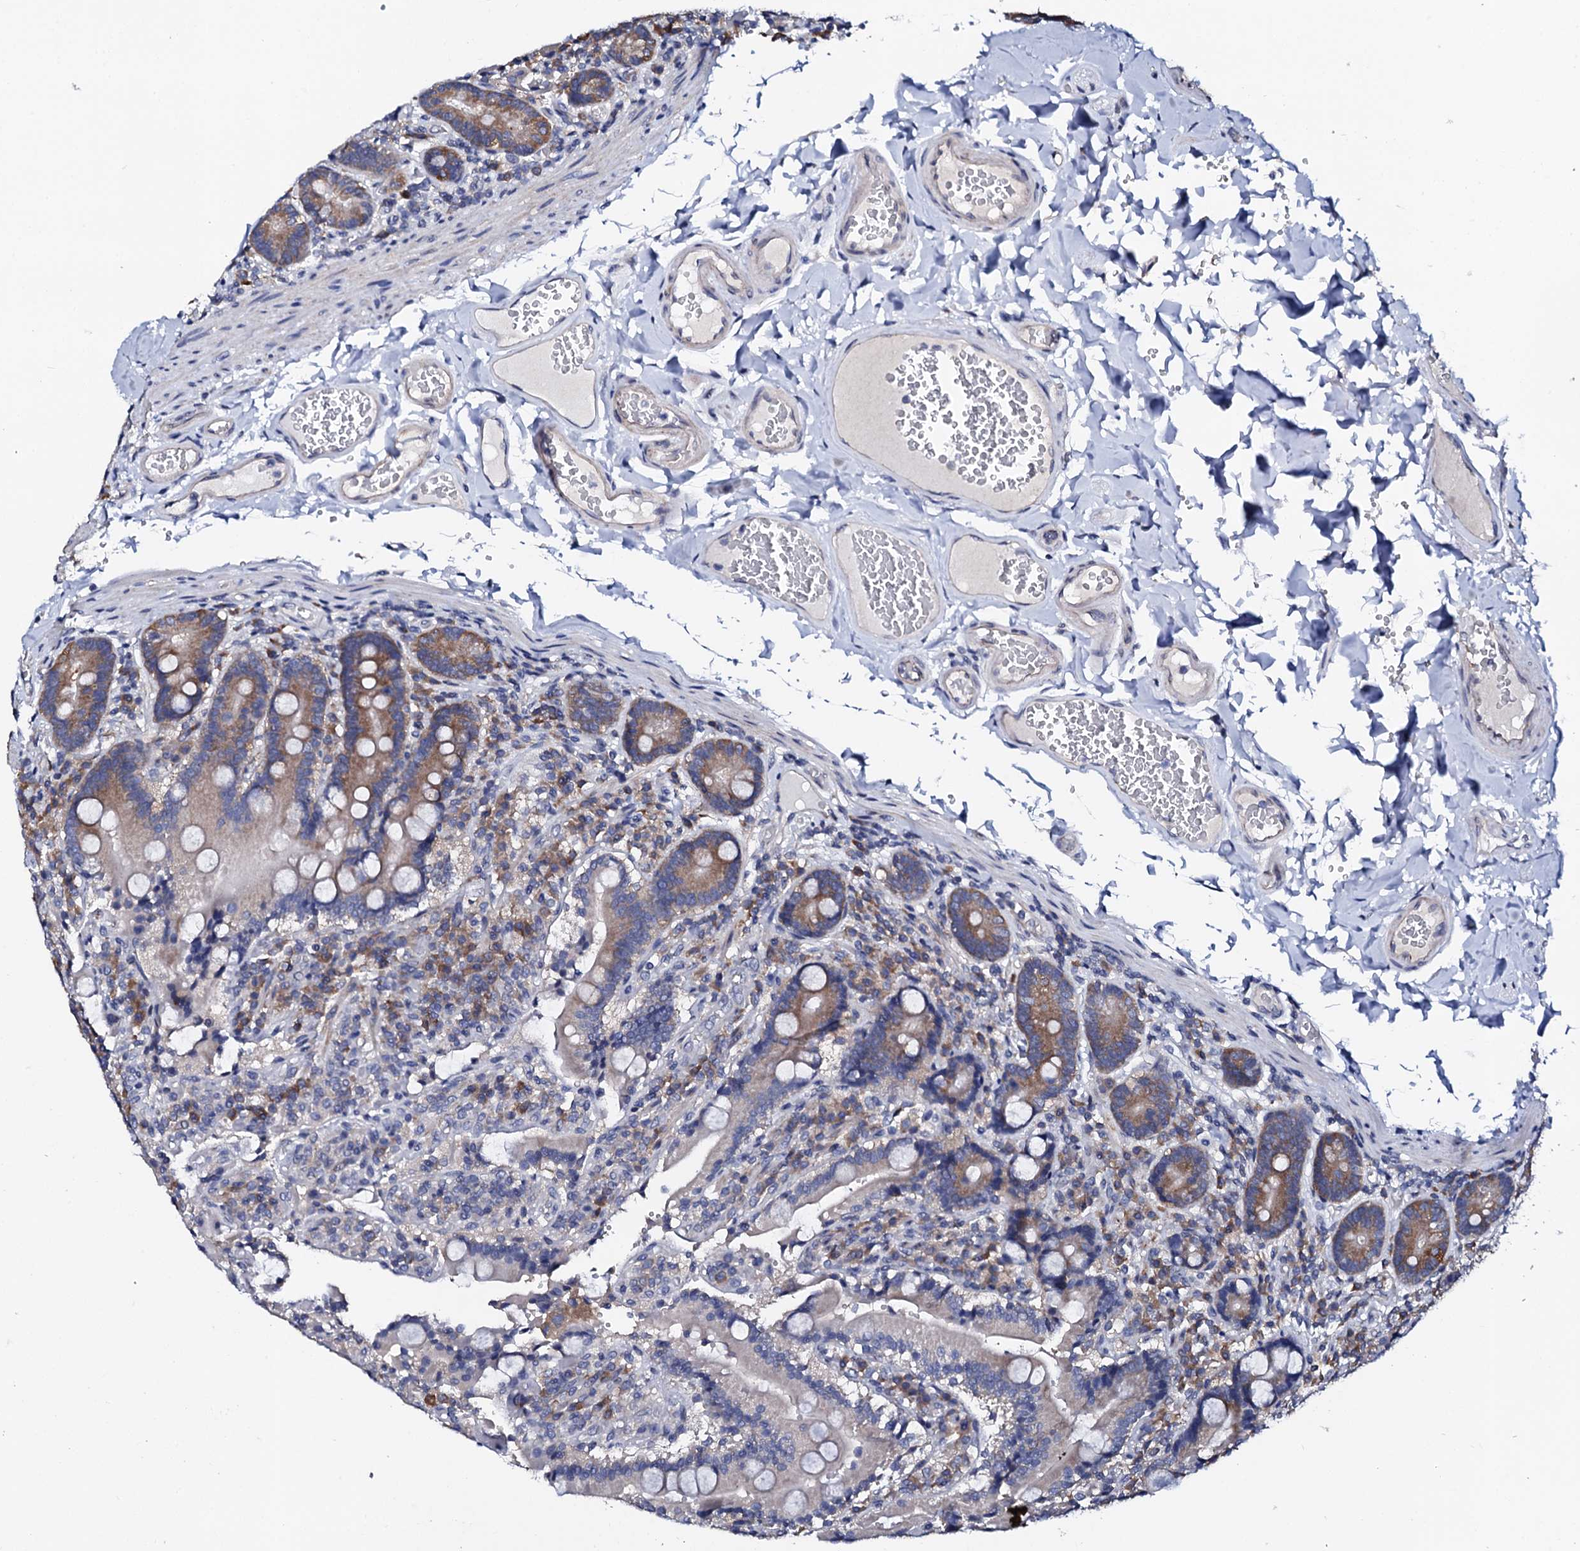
{"staining": {"intensity": "moderate", "quantity": "25%-75%", "location": "cytoplasmic/membranous"}, "tissue": "duodenum", "cell_type": "Glandular cells", "image_type": "normal", "snomed": [{"axis": "morphology", "description": "Normal tissue, NOS"}, {"axis": "topography", "description": "Duodenum"}], "caption": "Glandular cells reveal medium levels of moderate cytoplasmic/membranous positivity in approximately 25%-75% of cells in benign duodenum. The protein of interest is shown in brown color, while the nuclei are stained blue.", "gene": "NUP58", "patient": {"sex": "female", "age": 62}}